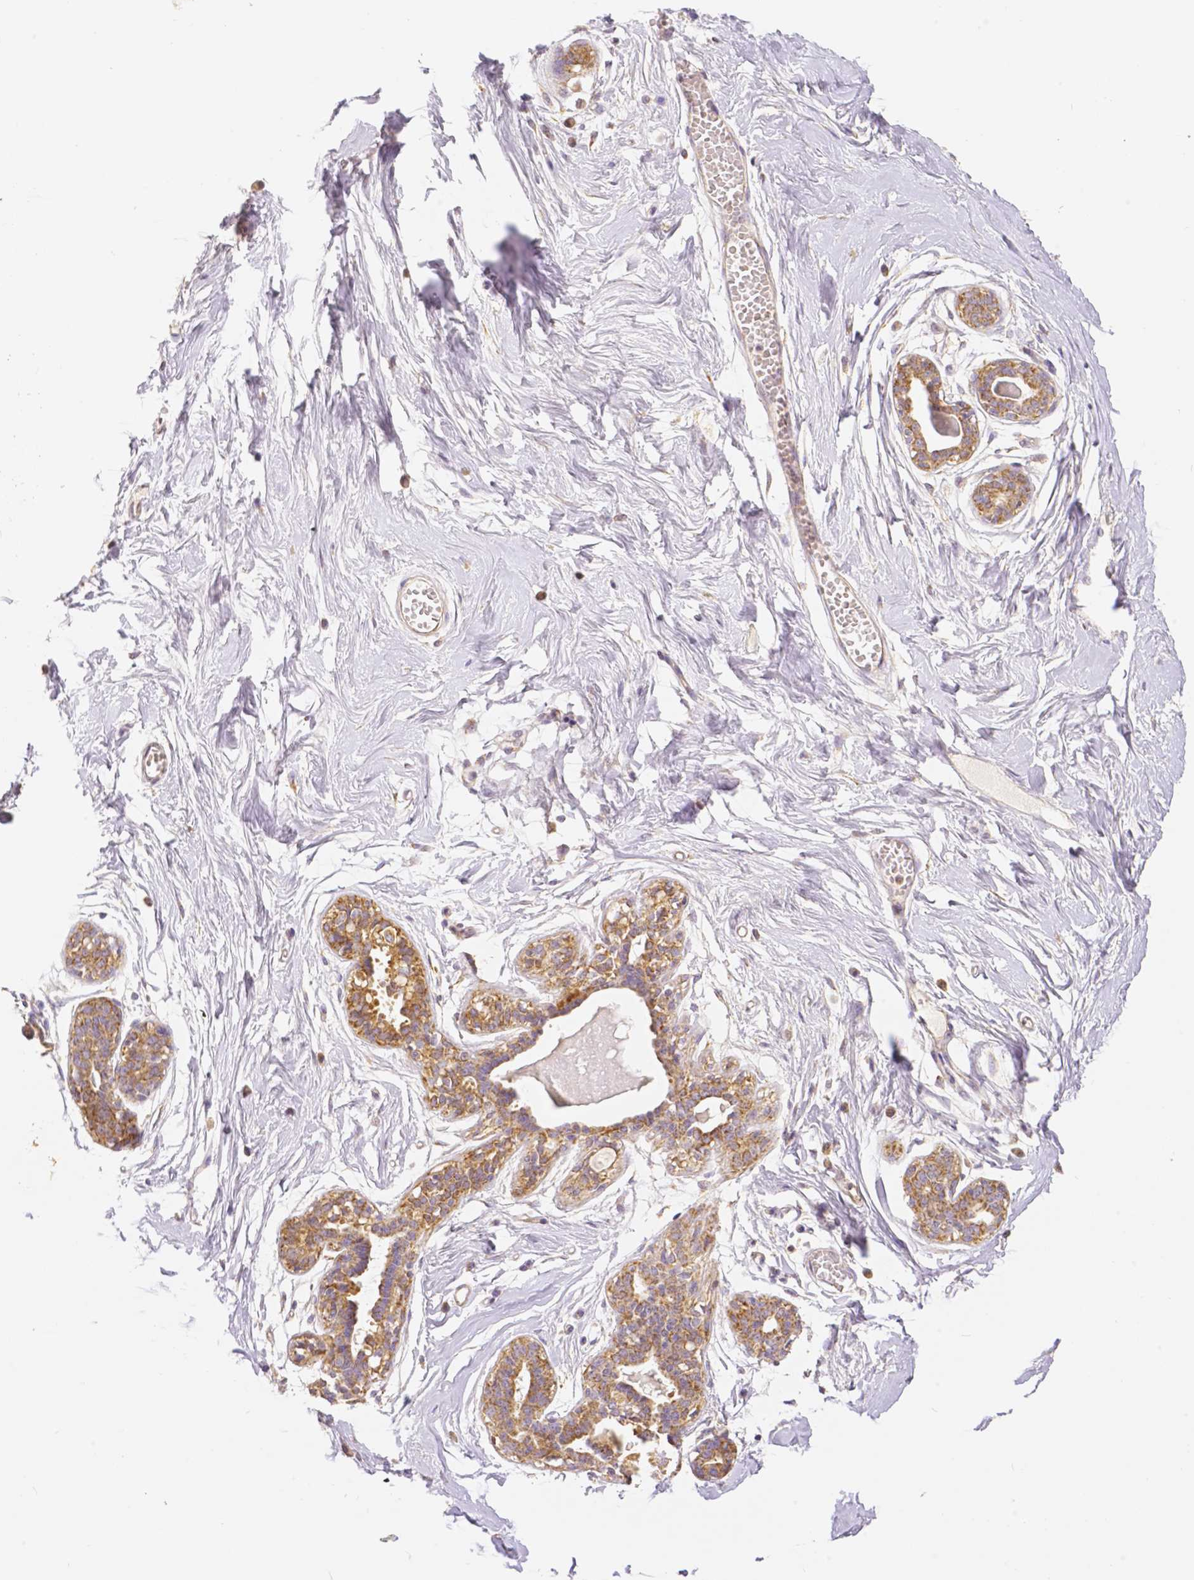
{"staining": {"intensity": "moderate", "quantity": "<25%", "location": "cytoplasmic/membranous"}, "tissue": "breast", "cell_type": "Adipocytes", "image_type": "normal", "snomed": [{"axis": "morphology", "description": "Normal tissue, NOS"}, {"axis": "topography", "description": "Breast"}], "caption": "A photomicrograph of breast stained for a protein demonstrates moderate cytoplasmic/membranous brown staining in adipocytes.", "gene": "RHOT1", "patient": {"sex": "female", "age": 45}}